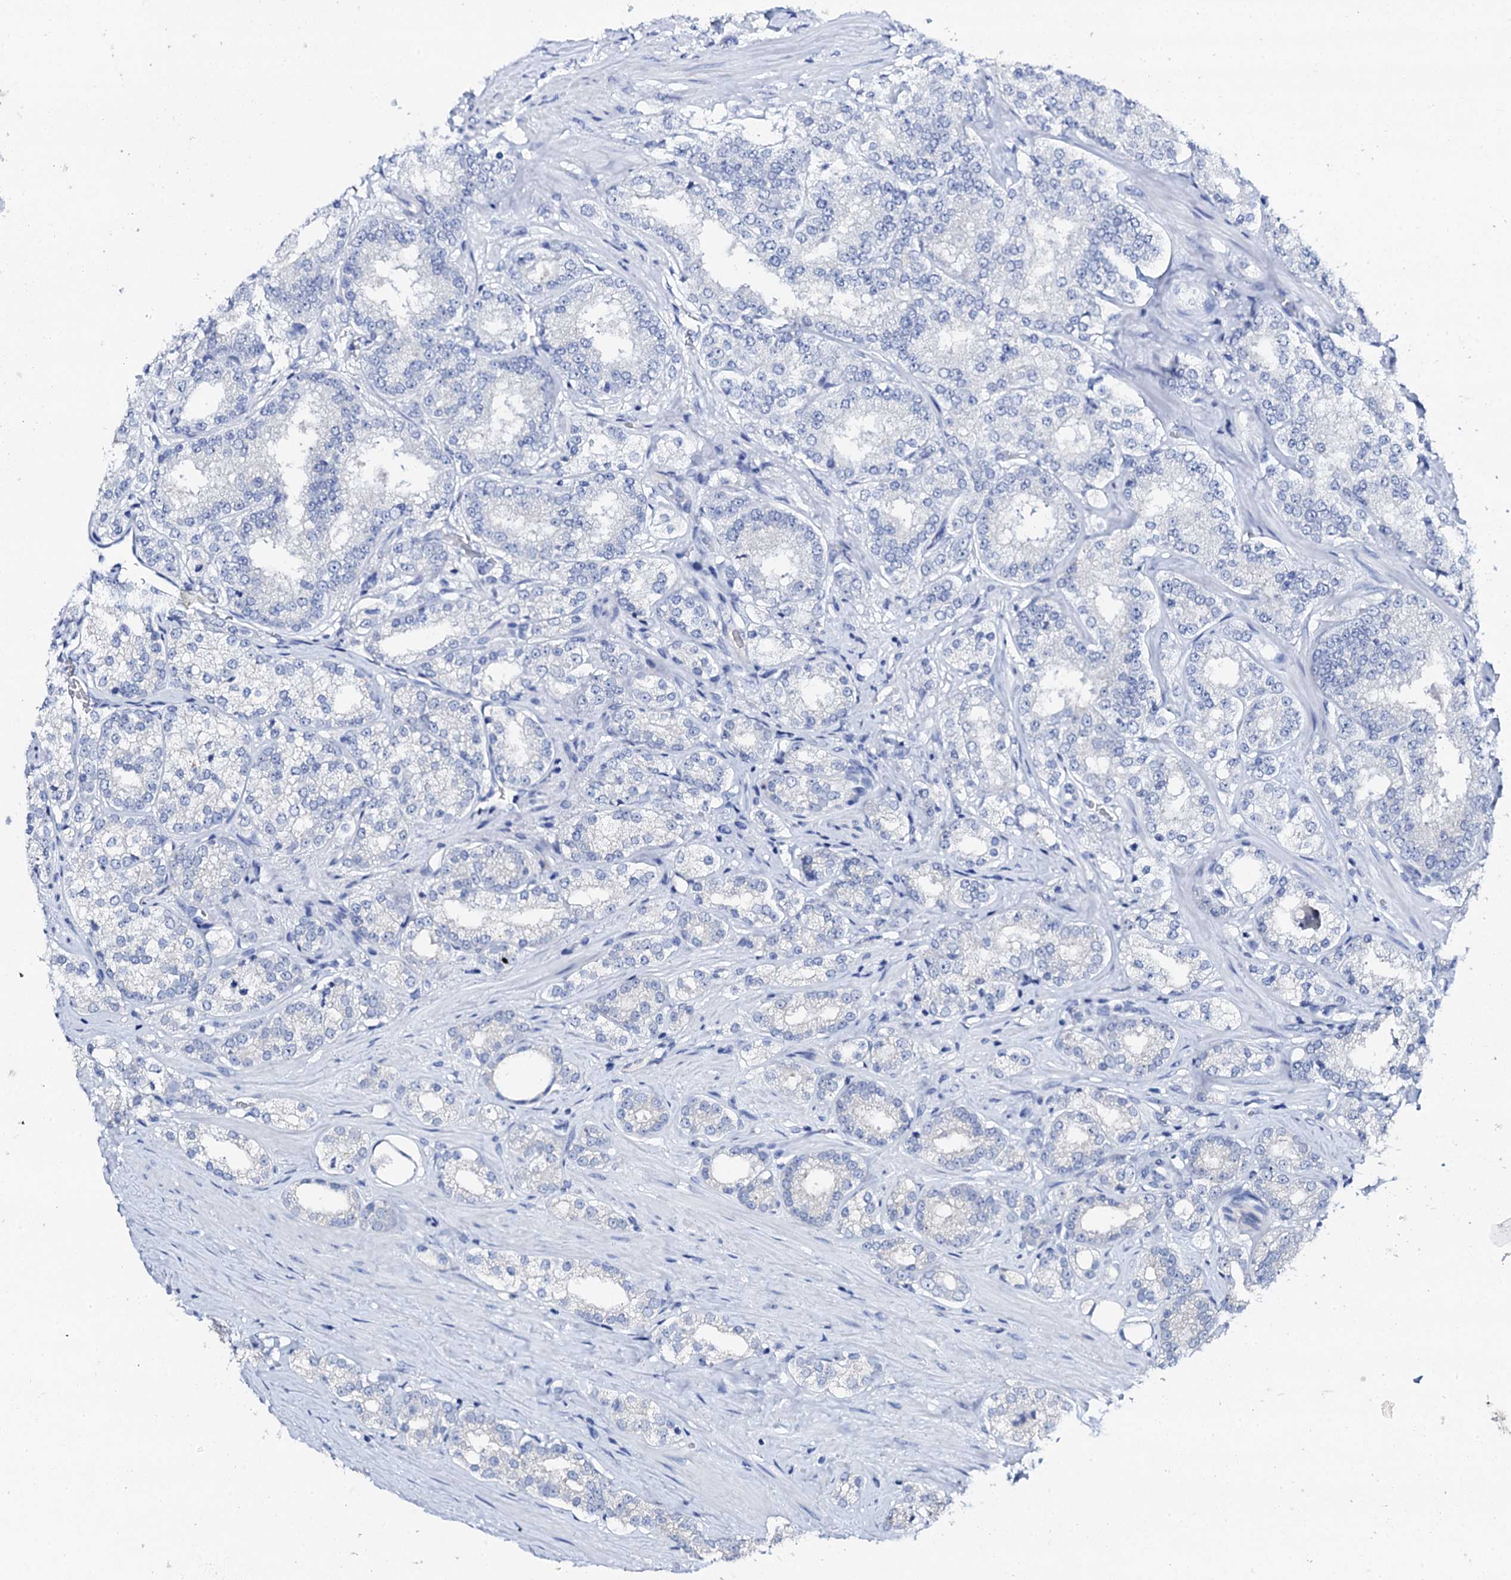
{"staining": {"intensity": "negative", "quantity": "none", "location": "none"}, "tissue": "prostate cancer", "cell_type": "Tumor cells", "image_type": "cancer", "snomed": [{"axis": "morphology", "description": "Normal tissue, NOS"}, {"axis": "morphology", "description": "Adenocarcinoma, High grade"}, {"axis": "topography", "description": "Prostate"}], "caption": "The histopathology image displays no staining of tumor cells in prostate cancer (high-grade adenocarcinoma). (Brightfield microscopy of DAB immunohistochemistry at high magnification).", "gene": "FBXL16", "patient": {"sex": "male", "age": 83}}